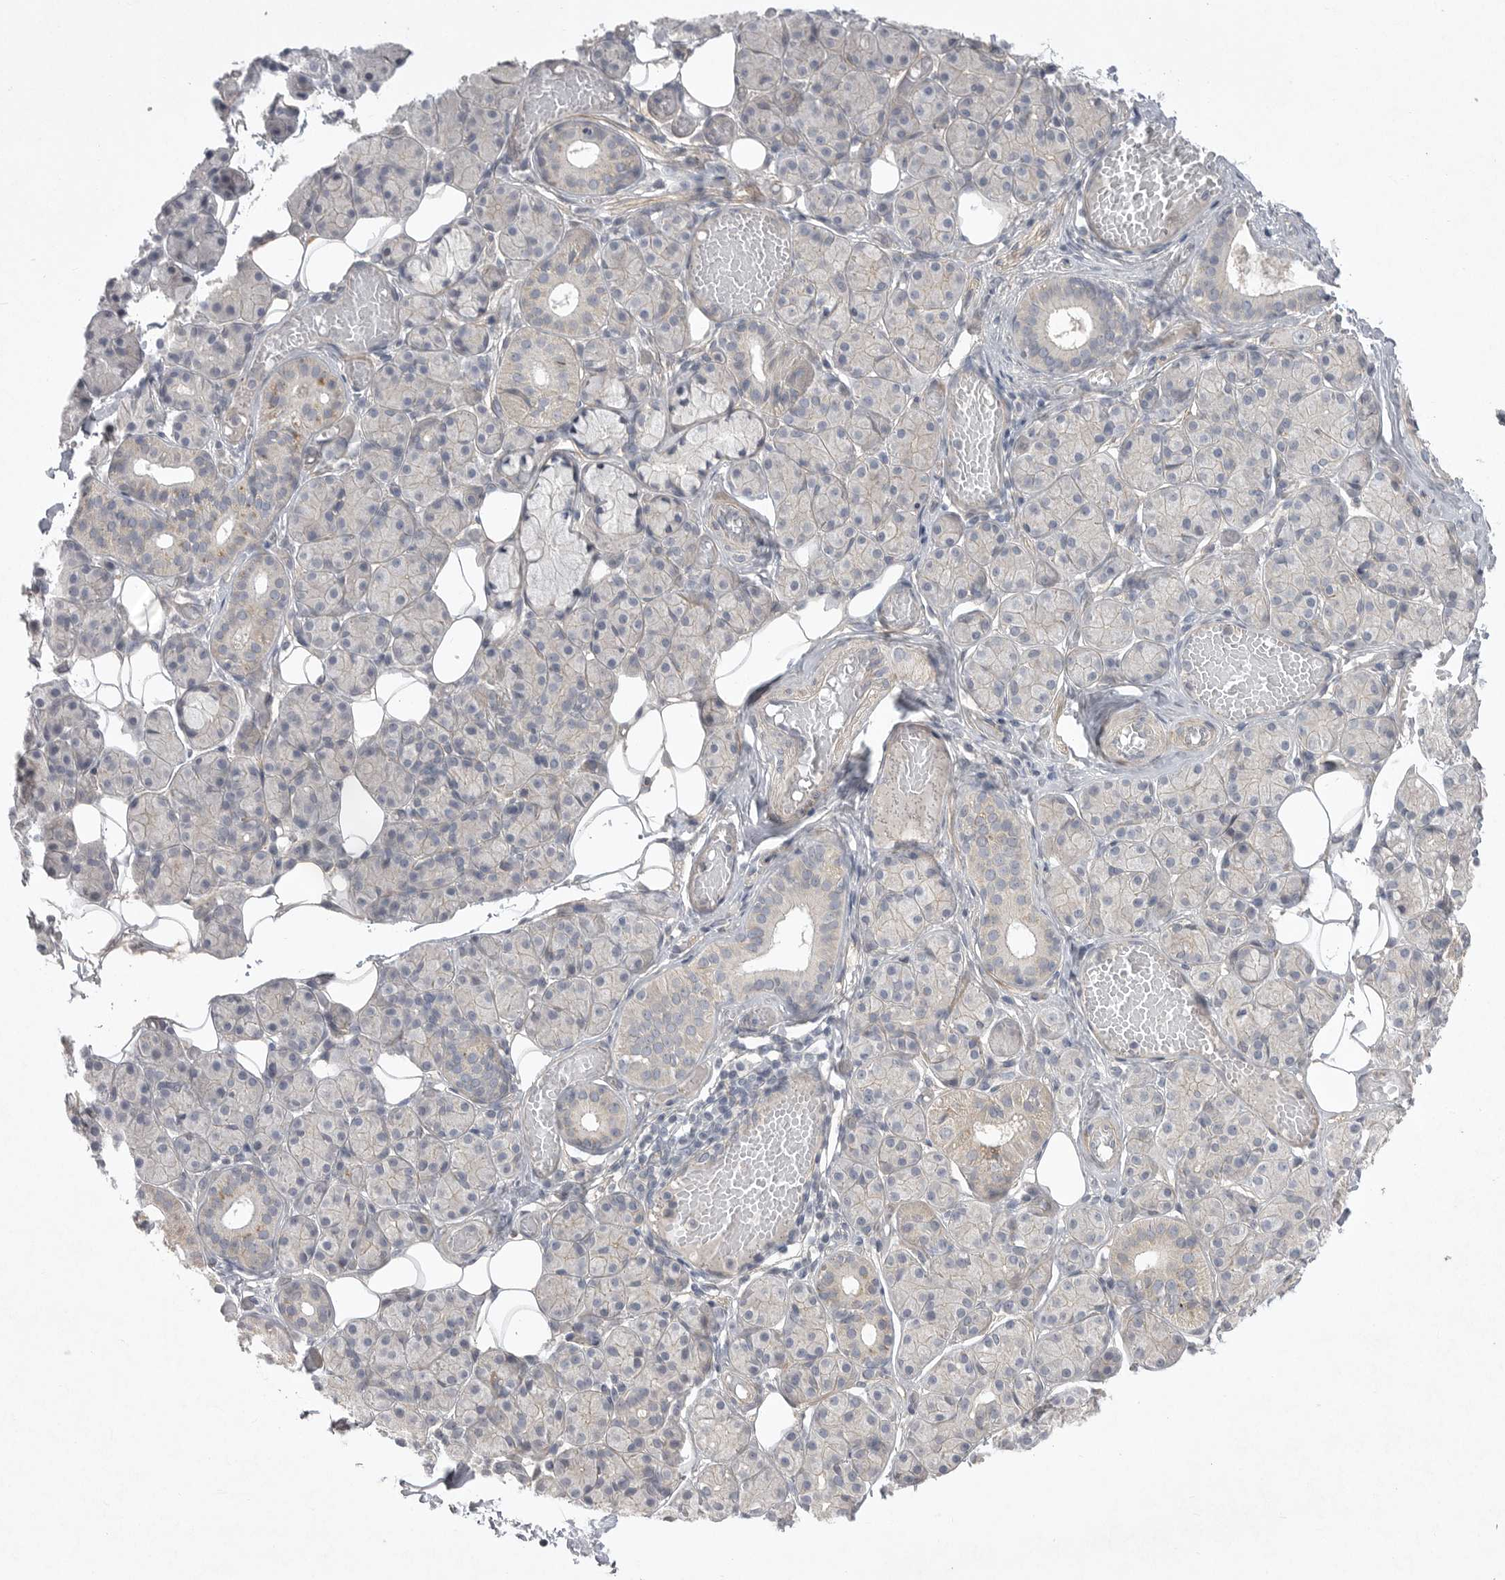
{"staining": {"intensity": "negative", "quantity": "none", "location": "none"}, "tissue": "salivary gland", "cell_type": "Glandular cells", "image_type": "normal", "snomed": [{"axis": "morphology", "description": "Normal tissue, NOS"}, {"axis": "topography", "description": "Salivary gland"}], "caption": "IHC micrograph of unremarkable human salivary gland stained for a protein (brown), which demonstrates no staining in glandular cells. The staining is performed using DAB (3,3'-diaminobenzidine) brown chromogen with nuclei counter-stained in using hematoxylin.", "gene": "VANGL2", "patient": {"sex": "male", "age": 63}}